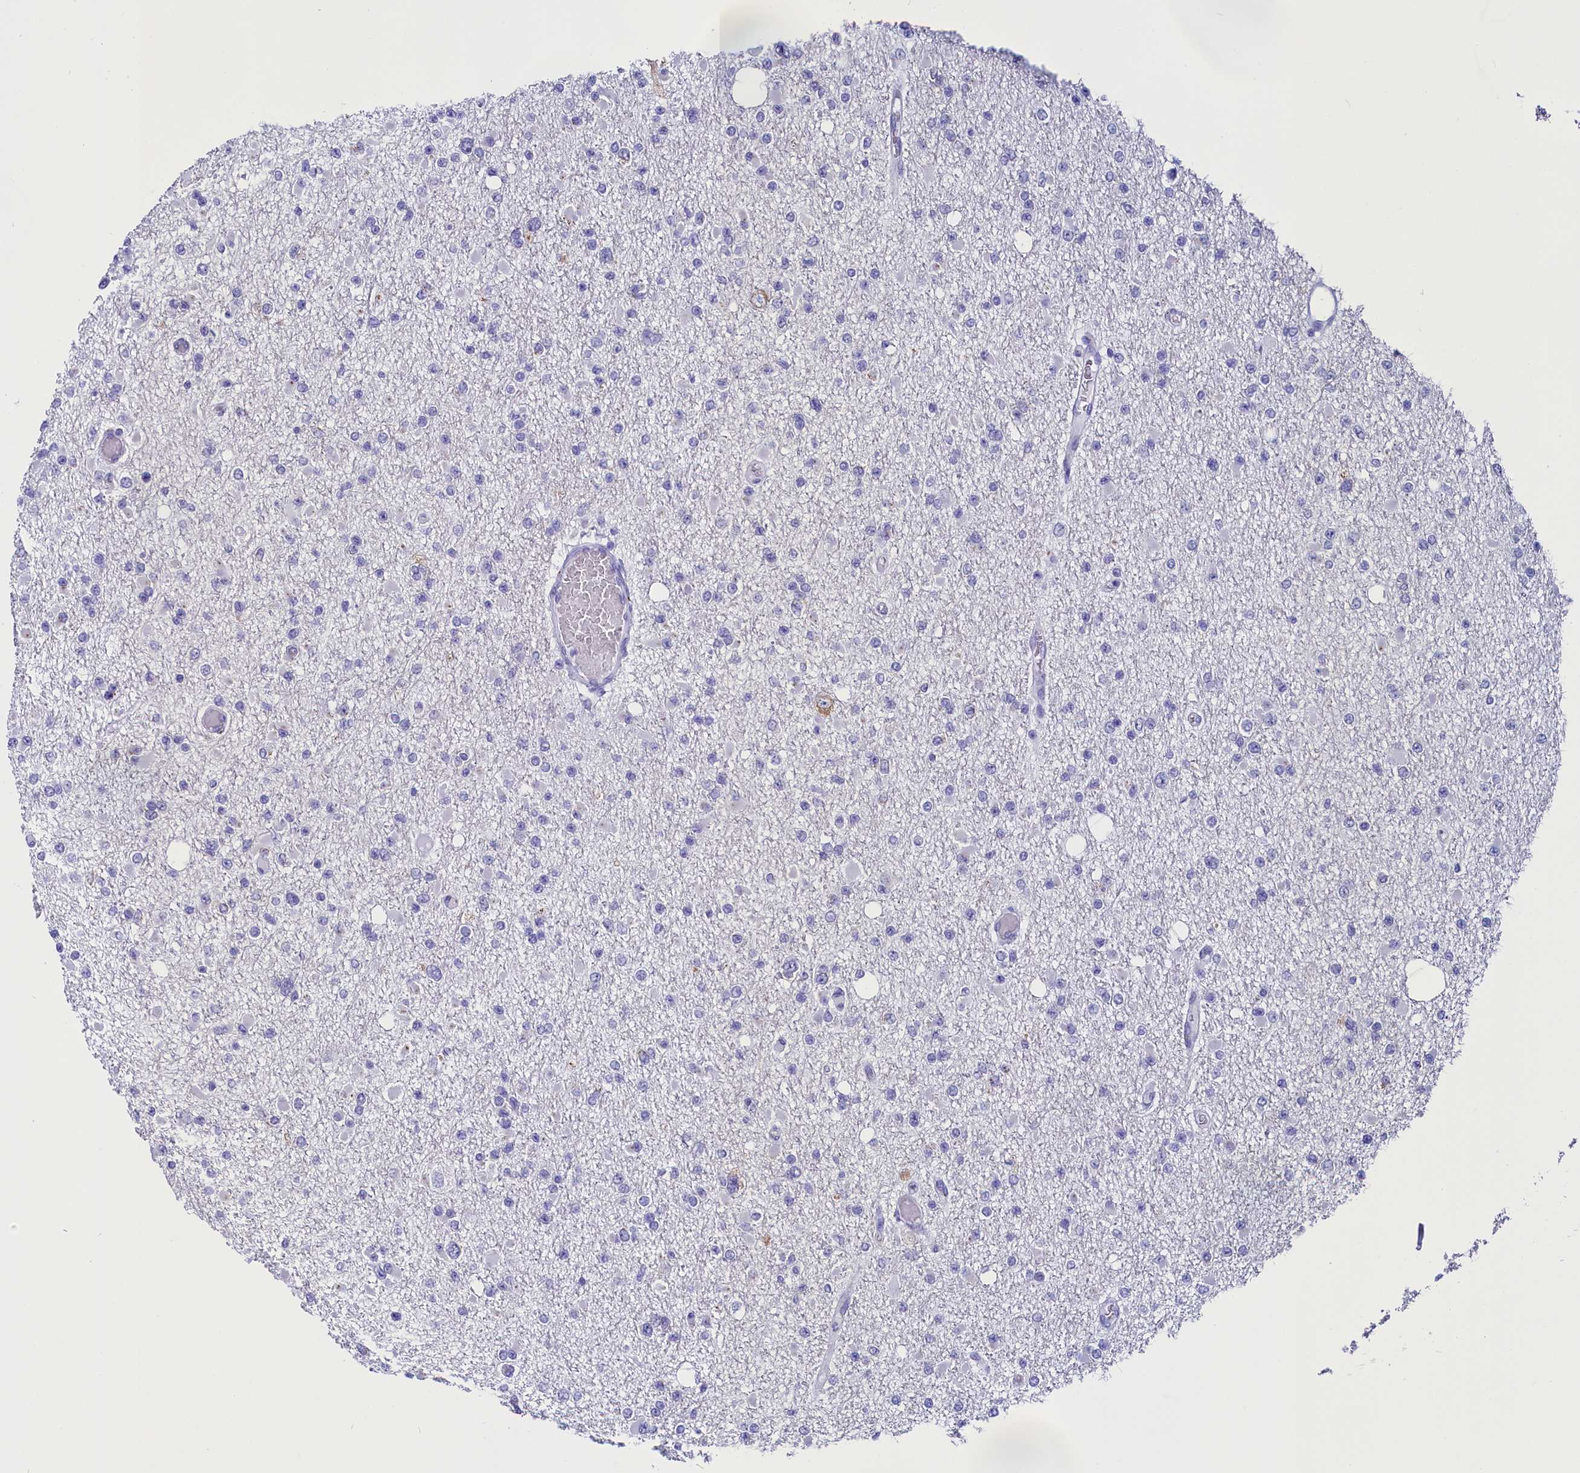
{"staining": {"intensity": "negative", "quantity": "none", "location": "none"}, "tissue": "glioma", "cell_type": "Tumor cells", "image_type": "cancer", "snomed": [{"axis": "morphology", "description": "Glioma, malignant, Low grade"}, {"axis": "topography", "description": "Brain"}], "caption": "Immunohistochemistry histopathology image of glioma stained for a protein (brown), which reveals no expression in tumor cells.", "gene": "AP3B2", "patient": {"sex": "female", "age": 22}}